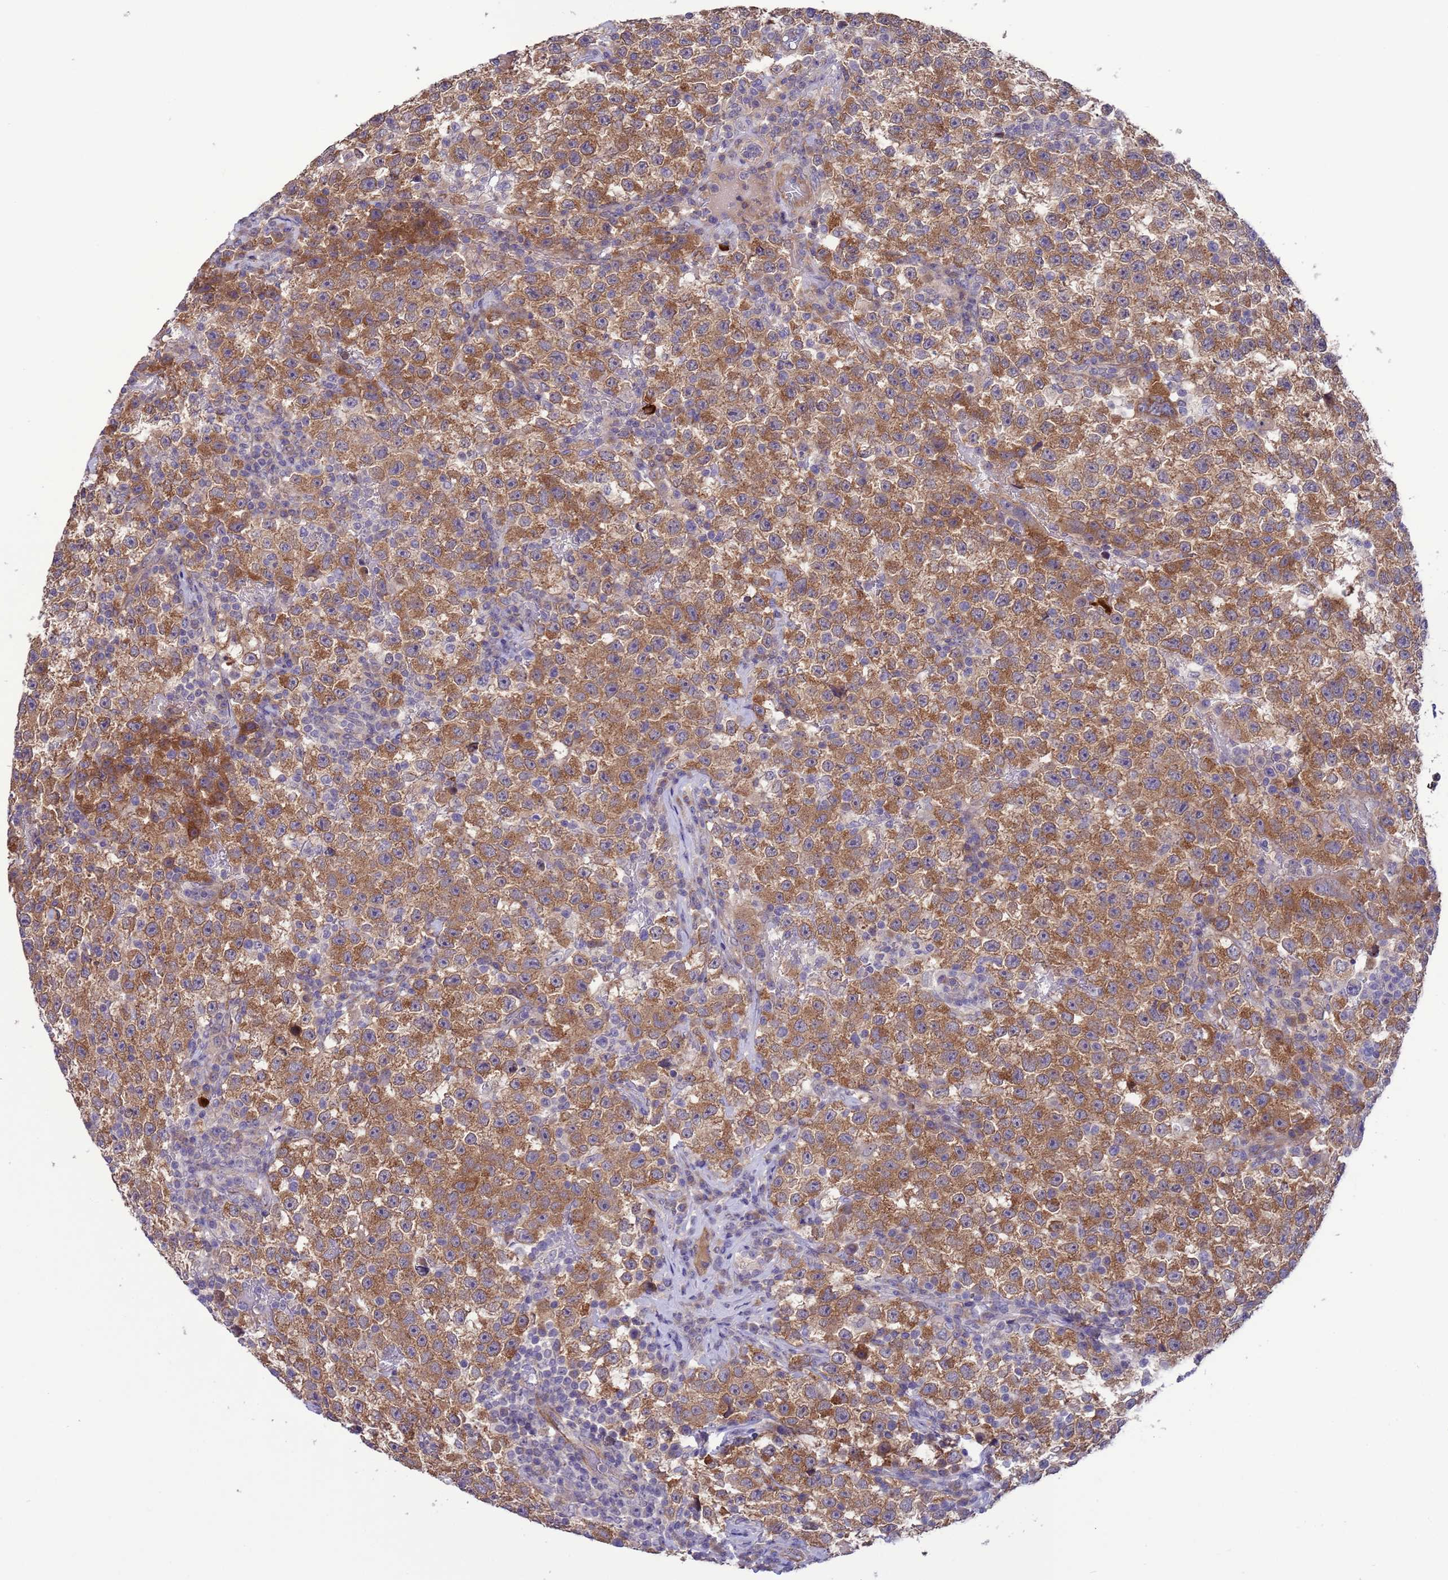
{"staining": {"intensity": "moderate", "quantity": ">75%", "location": "cytoplasmic/membranous"}, "tissue": "testis cancer", "cell_type": "Tumor cells", "image_type": "cancer", "snomed": [{"axis": "morphology", "description": "Seminoma, NOS"}, {"axis": "topography", "description": "Testis"}], "caption": "Immunohistochemistry photomicrograph of human testis cancer (seminoma) stained for a protein (brown), which shows medium levels of moderate cytoplasmic/membranous positivity in approximately >75% of tumor cells.", "gene": "GJA10", "patient": {"sex": "male", "age": 22}}